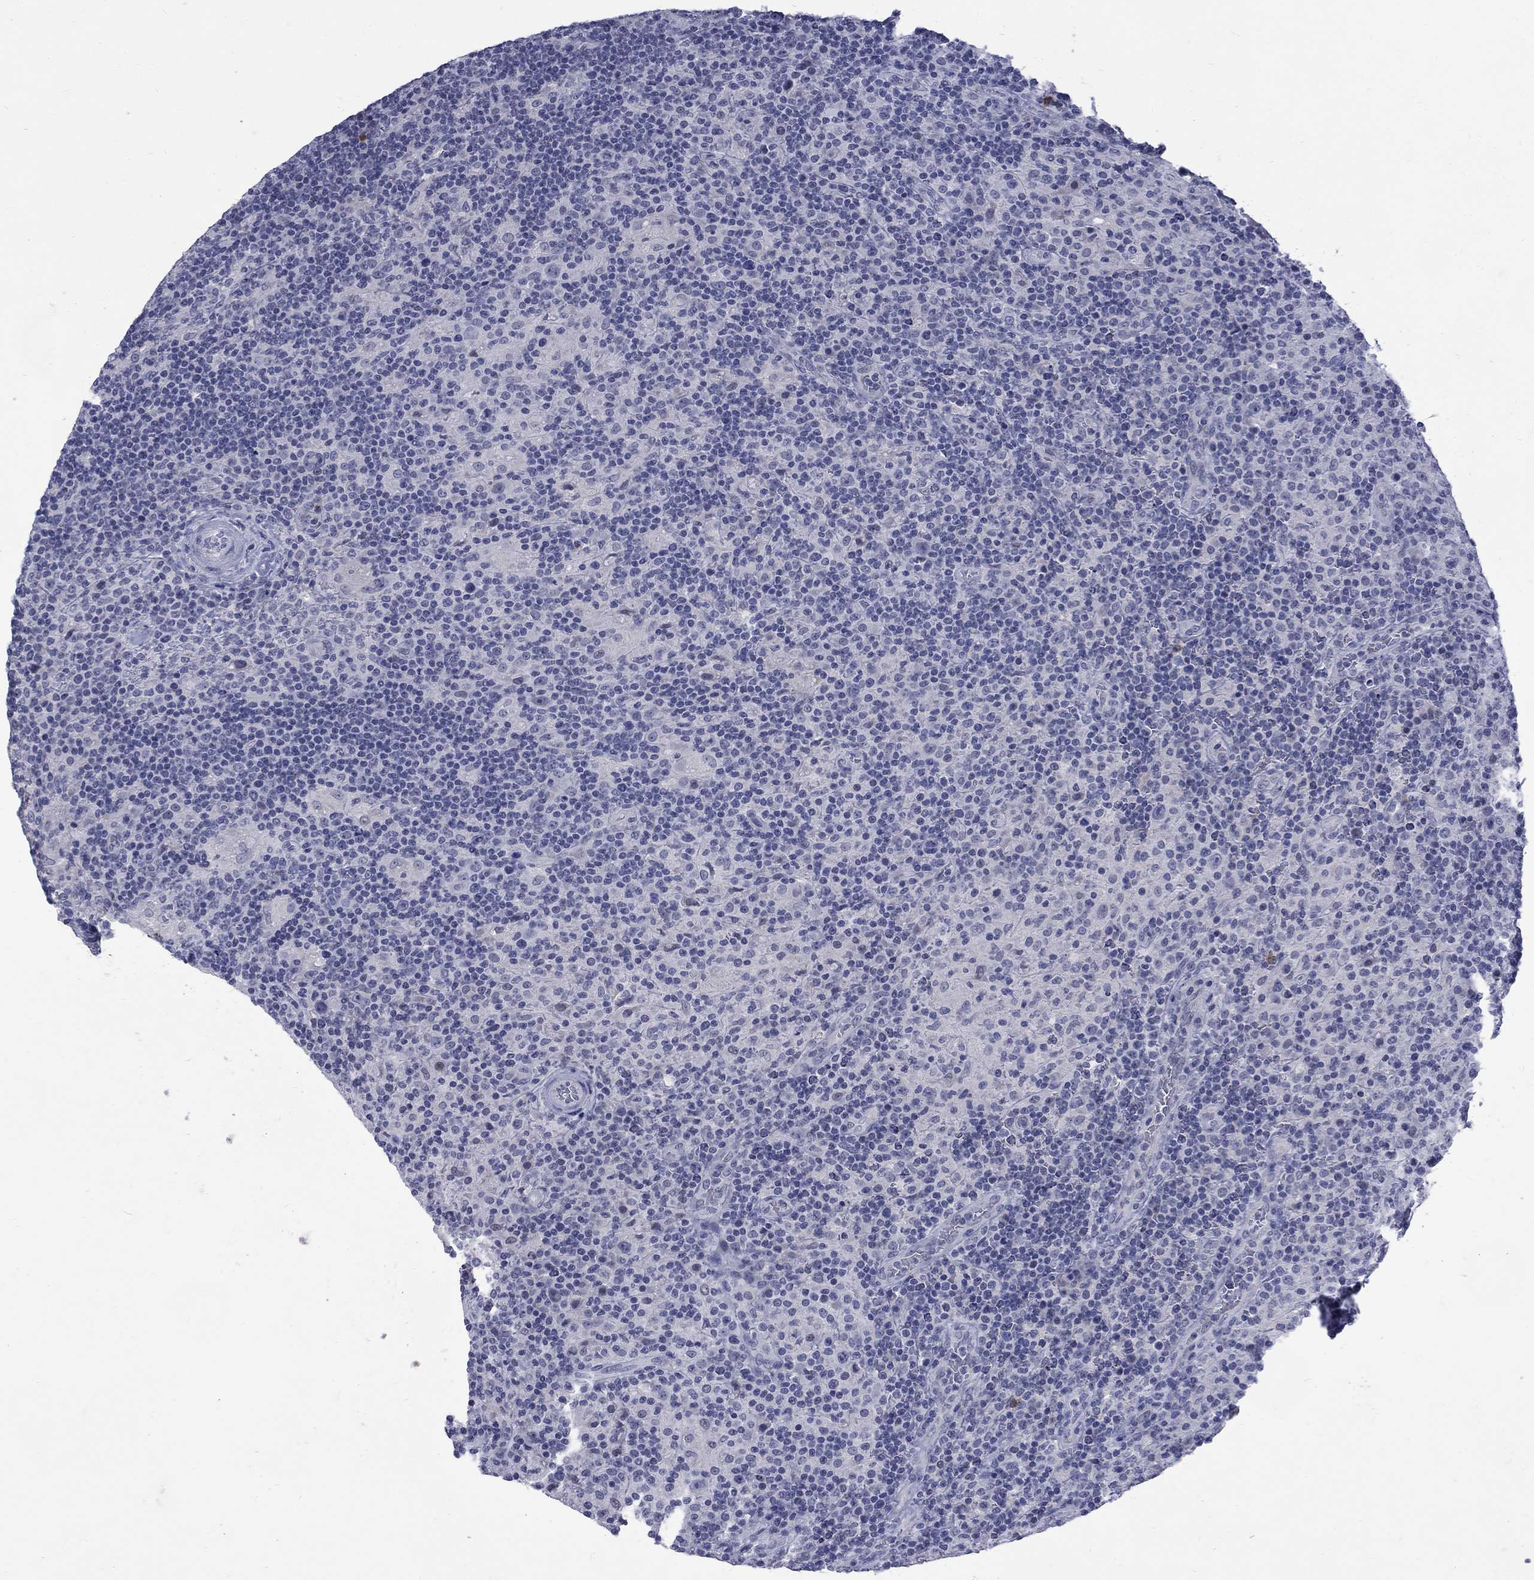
{"staining": {"intensity": "negative", "quantity": "none", "location": "none"}, "tissue": "lymphoma", "cell_type": "Tumor cells", "image_type": "cancer", "snomed": [{"axis": "morphology", "description": "Hodgkin's disease, NOS"}, {"axis": "topography", "description": "Lymph node"}], "caption": "Immunohistochemistry (IHC) of lymphoma demonstrates no expression in tumor cells. The staining was performed using DAB (3,3'-diaminobenzidine) to visualize the protein expression in brown, while the nuclei were stained in blue with hematoxylin (Magnification: 20x).", "gene": "CTNND2", "patient": {"sex": "male", "age": 70}}